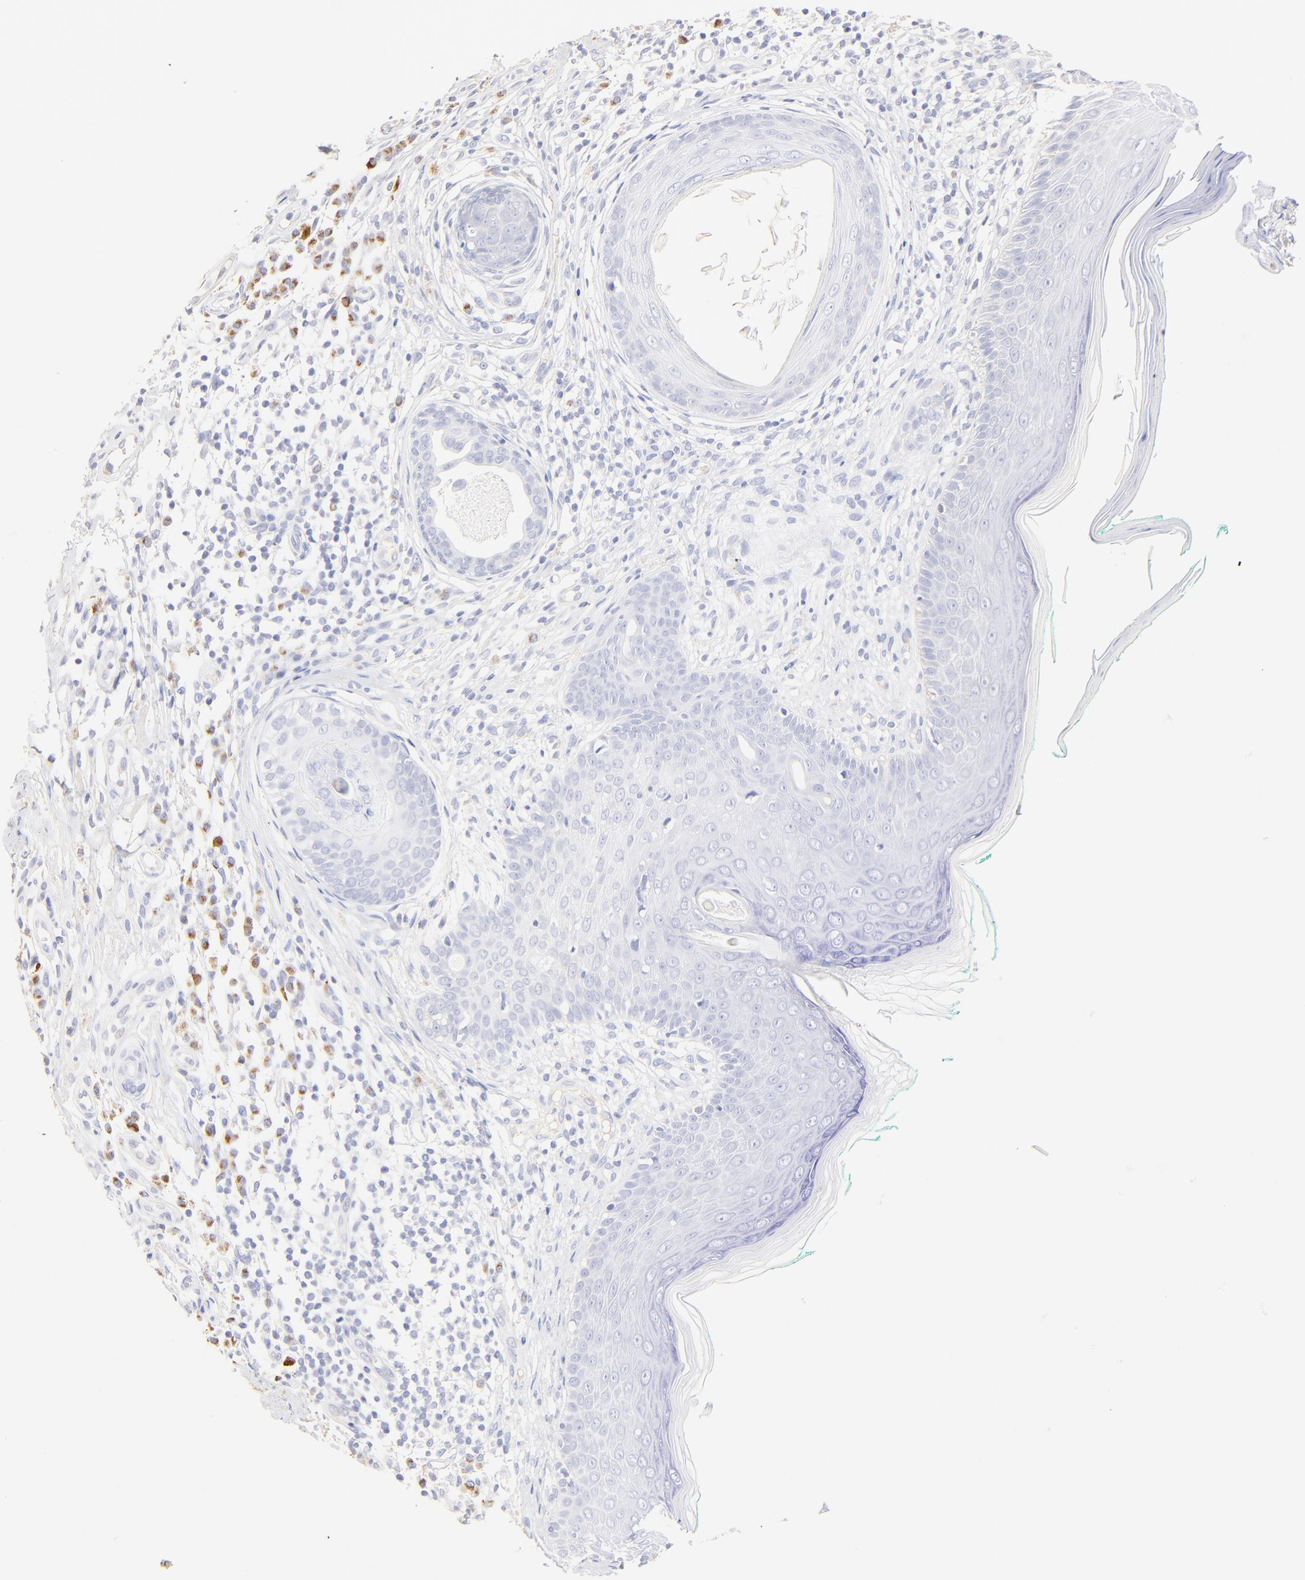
{"staining": {"intensity": "negative", "quantity": "none", "location": "none"}, "tissue": "skin cancer", "cell_type": "Tumor cells", "image_type": "cancer", "snomed": [{"axis": "morphology", "description": "Normal tissue, NOS"}, {"axis": "morphology", "description": "Basal cell carcinoma"}, {"axis": "topography", "description": "Skin"}], "caption": "Tumor cells show no significant expression in skin cancer.", "gene": "ASB9", "patient": {"sex": "male", "age": 76}}